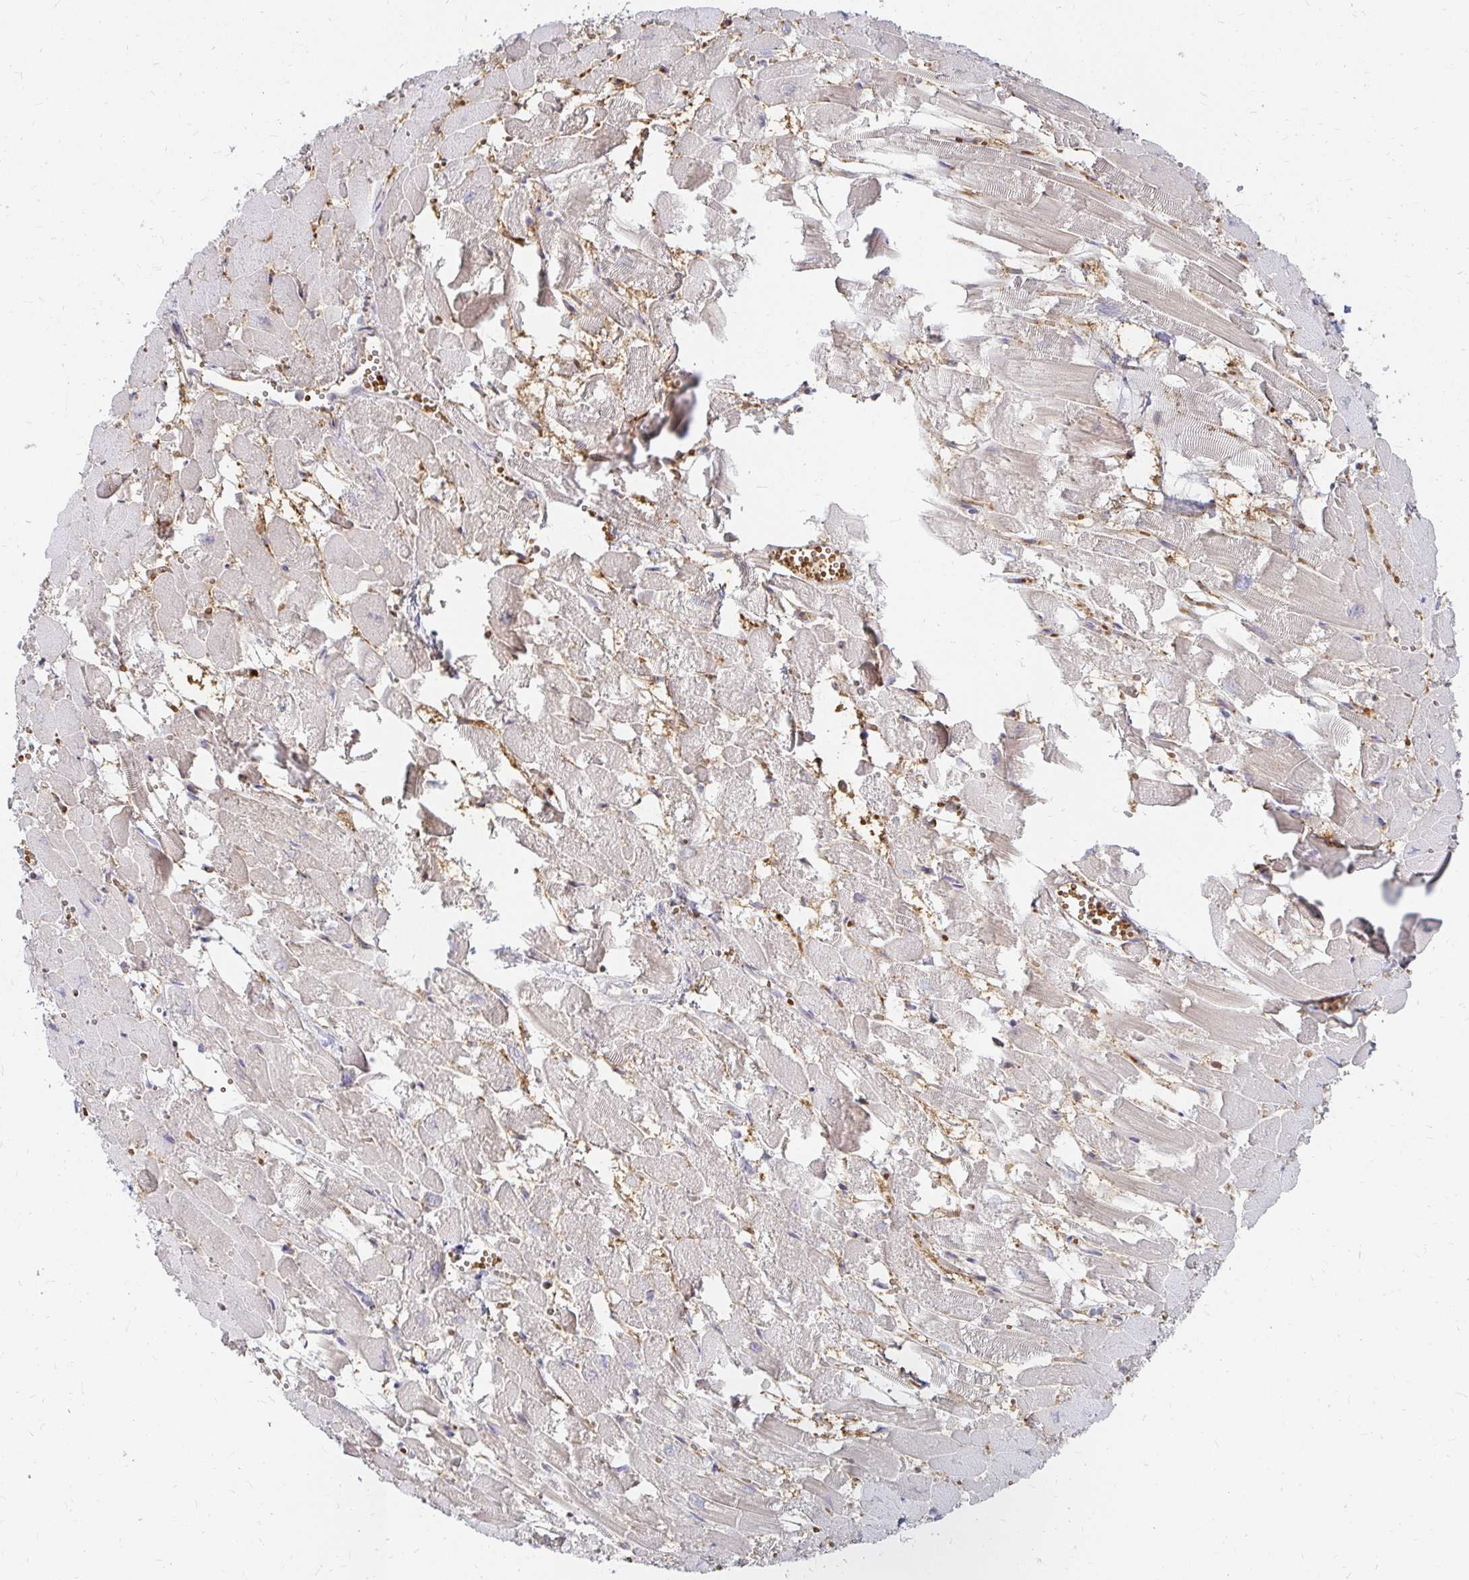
{"staining": {"intensity": "moderate", "quantity": "25%-75%", "location": "cytoplasmic/membranous"}, "tissue": "heart muscle", "cell_type": "Cardiomyocytes", "image_type": "normal", "snomed": [{"axis": "morphology", "description": "Normal tissue, NOS"}, {"axis": "topography", "description": "Heart"}], "caption": "The image shows immunohistochemical staining of benign heart muscle. There is moderate cytoplasmic/membranous expression is appreciated in about 25%-75% of cardiomyocytes.", "gene": "CAST", "patient": {"sex": "female", "age": 52}}